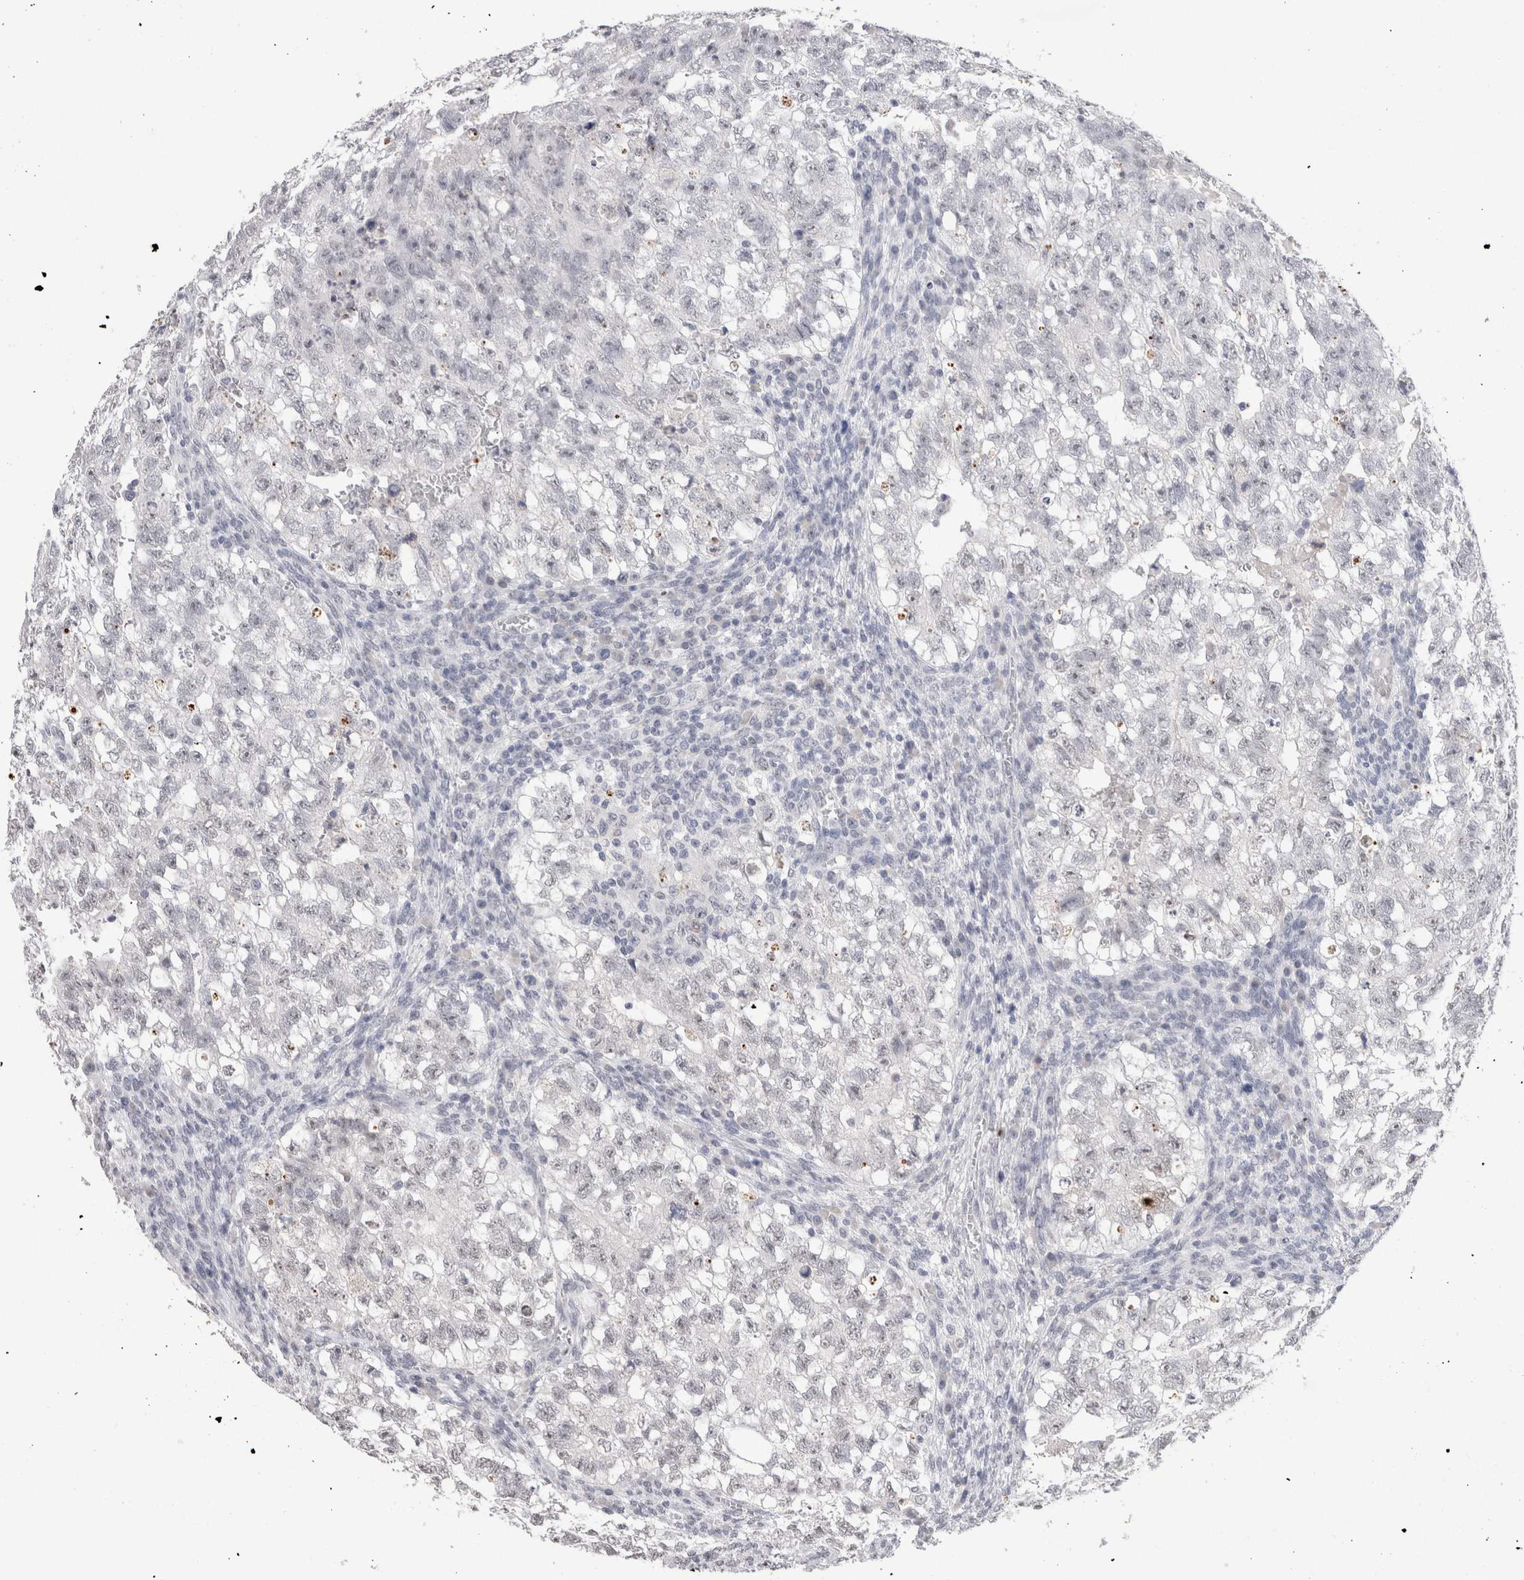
{"staining": {"intensity": "negative", "quantity": "none", "location": "none"}, "tissue": "testis cancer", "cell_type": "Tumor cells", "image_type": "cancer", "snomed": [{"axis": "morphology", "description": "Seminoma, NOS"}, {"axis": "morphology", "description": "Carcinoma, Embryonal, NOS"}, {"axis": "topography", "description": "Testis"}], "caption": "Tumor cells are negative for brown protein staining in testis cancer.", "gene": "CADM3", "patient": {"sex": "male", "age": 38}}